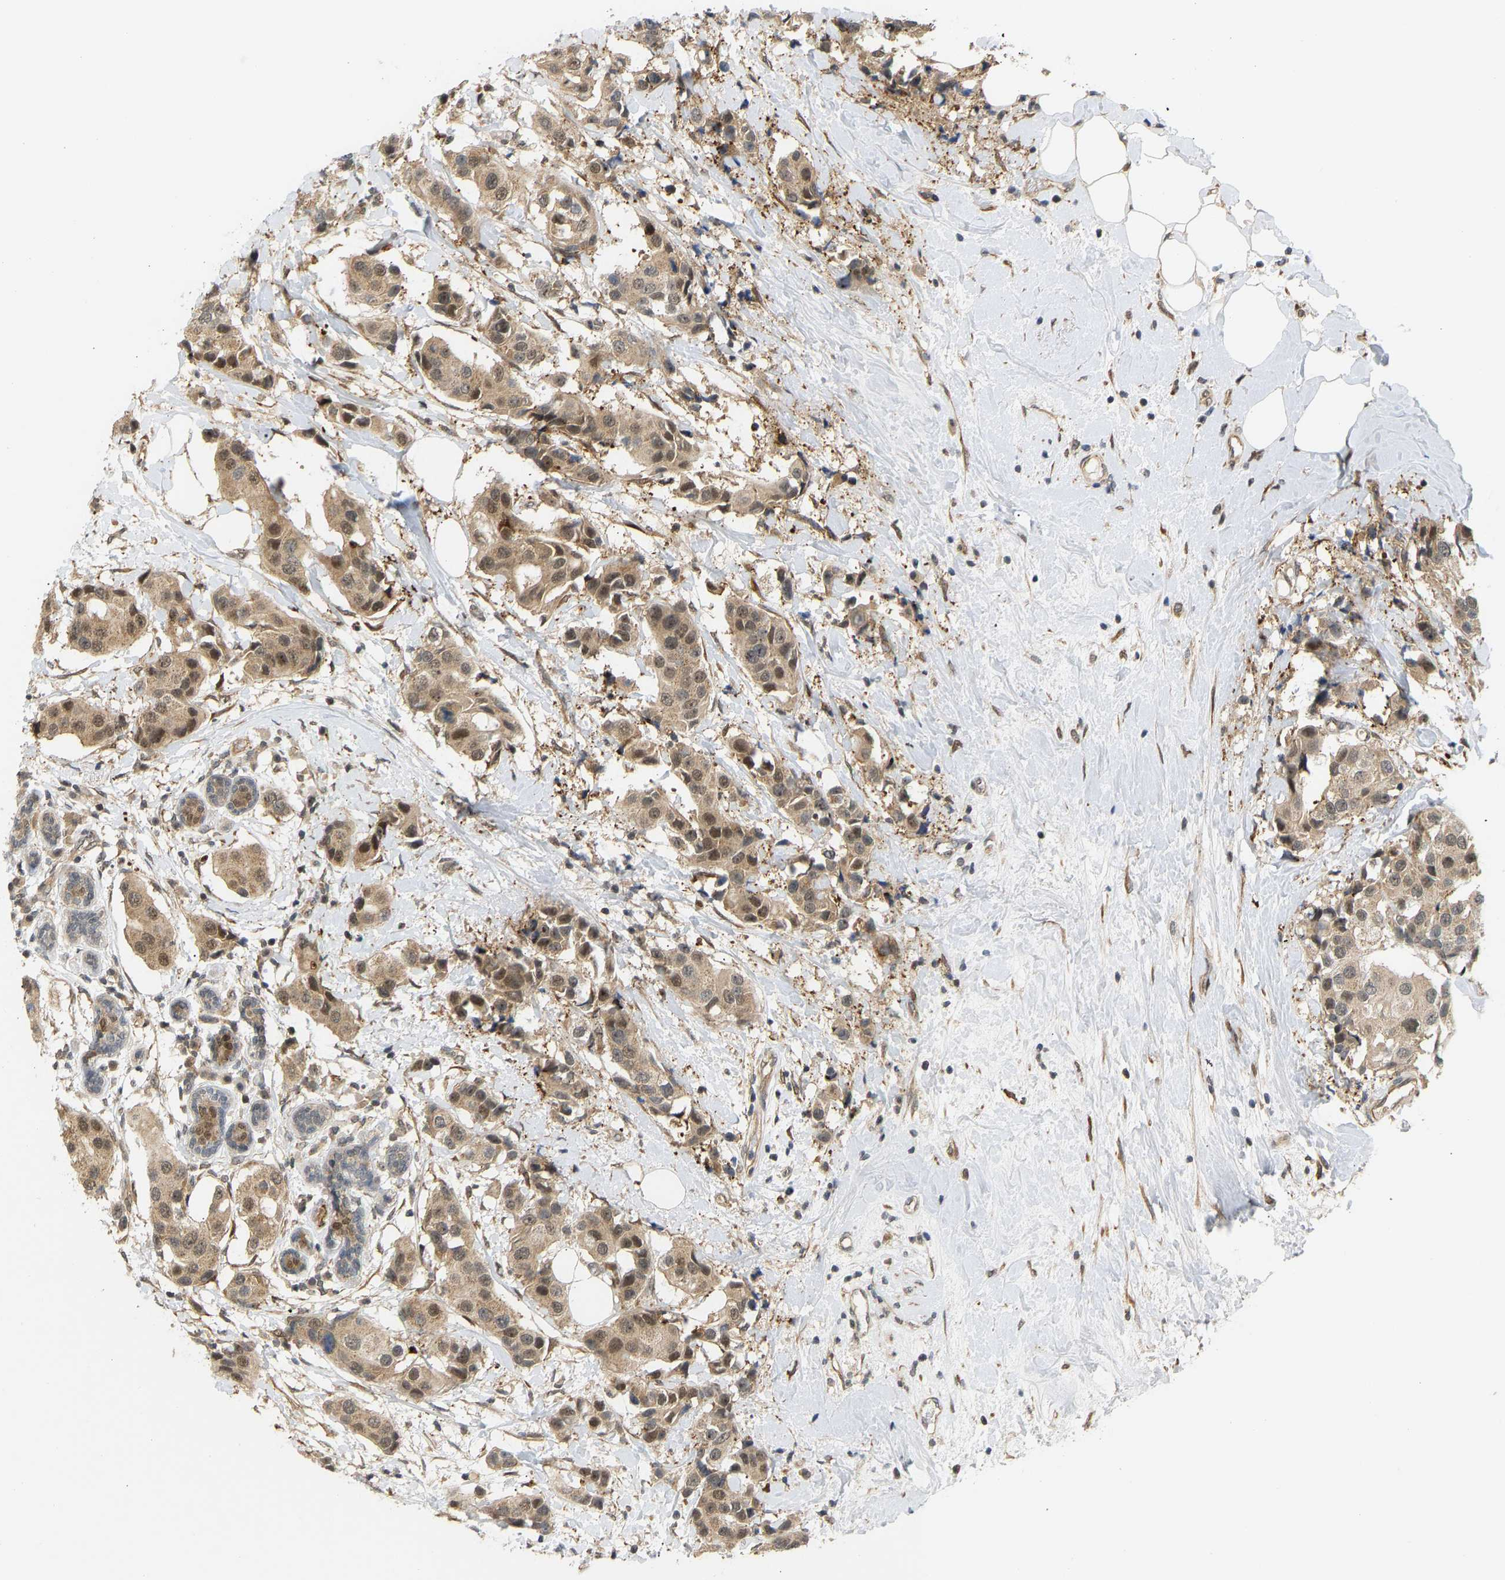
{"staining": {"intensity": "moderate", "quantity": ">75%", "location": "cytoplasmic/membranous,nuclear"}, "tissue": "breast cancer", "cell_type": "Tumor cells", "image_type": "cancer", "snomed": [{"axis": "morphology", "description": "Normal tissue, NOS"}, {"axis": "morphology", "description": "Duct carcinoma"}, {"axis": "topography", "description": "Breast"}], "caption": "IHC photomicrograph of human breast cancer (invasive ductal carcinoma) stained for a protein (brown), which exhibits medium levels of moderate cytoplasmic/membranous and nuclear expression in approximately >75% of tumor cells.", "gene": "BAG1", "patient": {"sex": "female", "age": 39}}